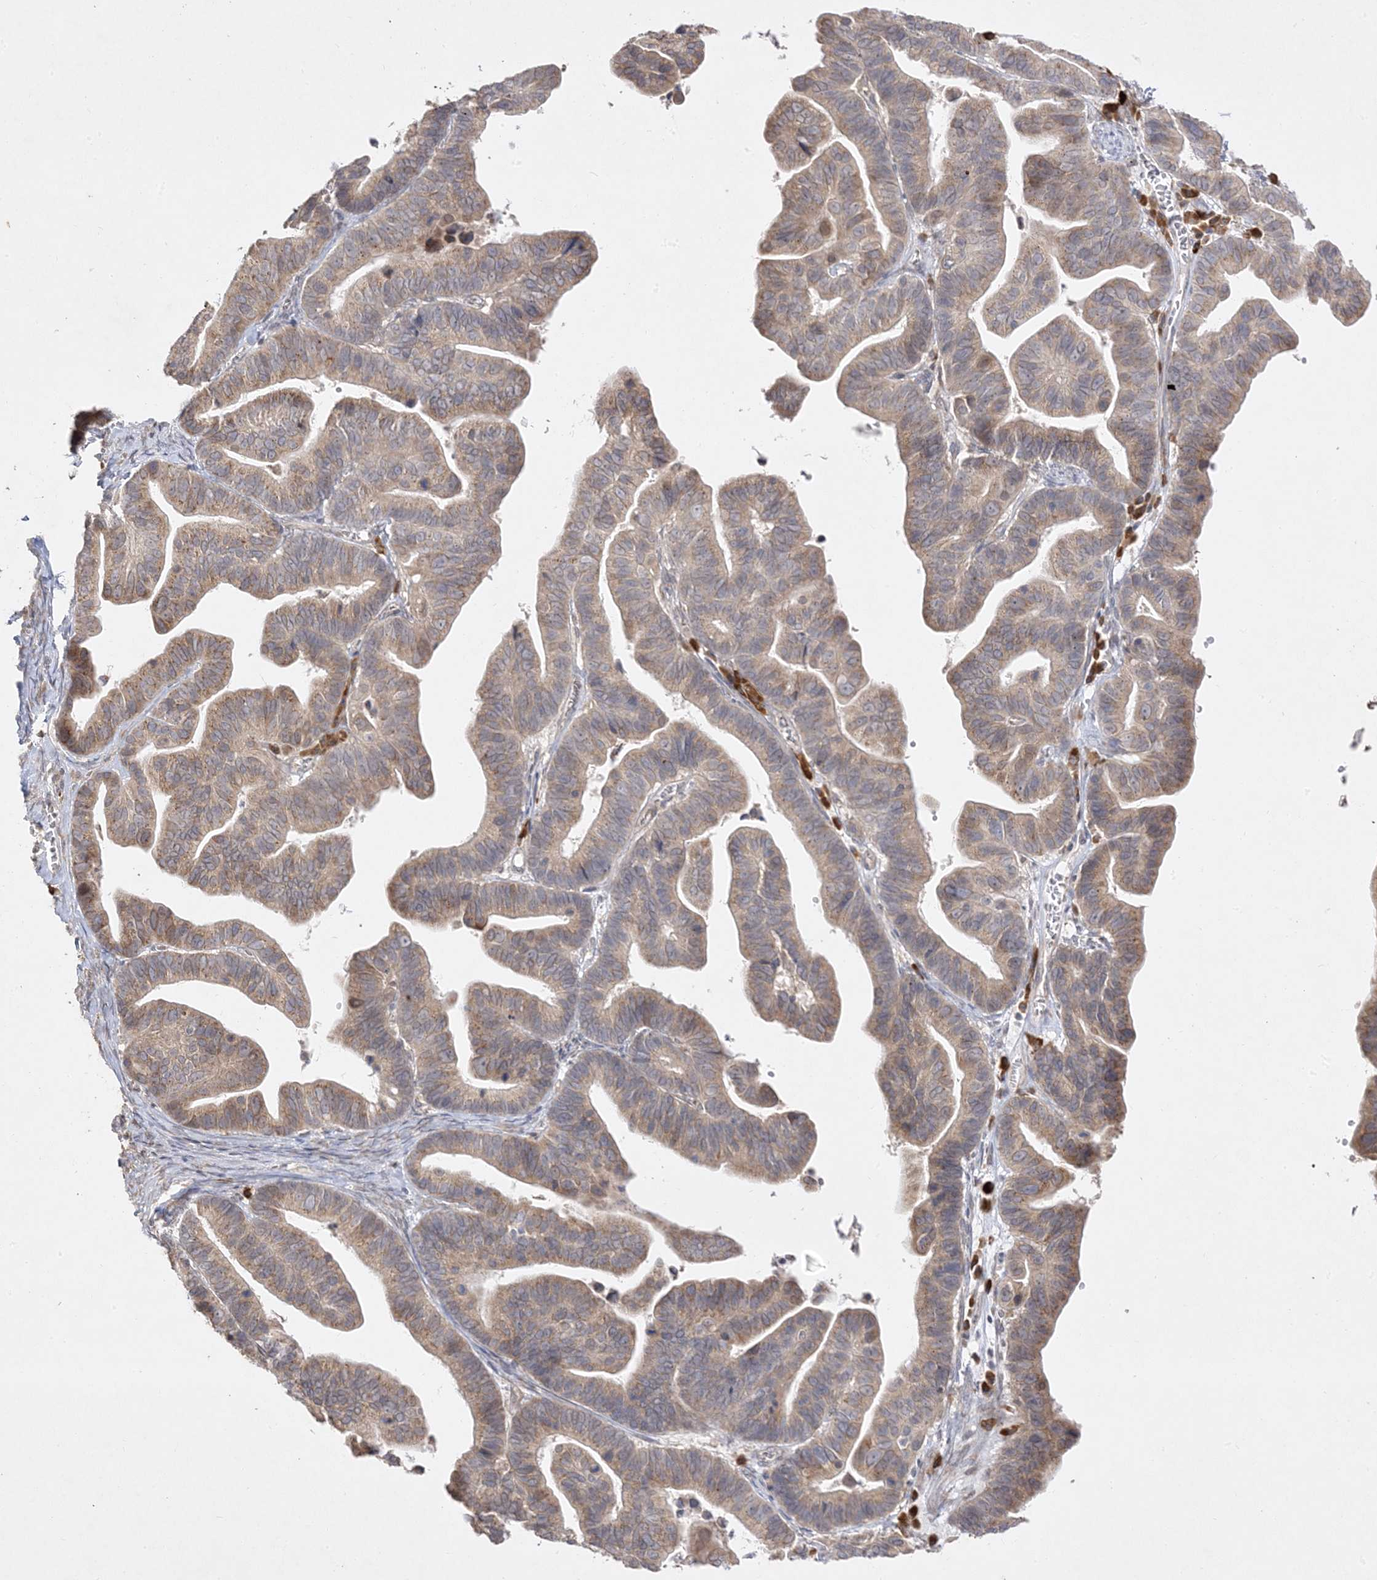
{"staining": {"intensity": "weak", "quantity": ">75%", "location": "cytoplasmic/membranous"}, "tissue": "ovarian cancer", "cell_type": "Tumor cells", "image_type": "cancer", "snomed": [{"axis": "morphology", "description": "Cystadenocarcinoma, serous, NOS"}, {"axis": "topography", "description": "Ovary"}], "caption": "This histopathology image displays ovarian cancer (serous cystadenocarcinoma) stained with IHC to label a protein in brown. The cytoplasmic/membranous of tumor cells show weak positivity for the protein. Nuclei are counter-stained blue.", "gene": "C2CD2", "patient": {"sex": "female", "age": 56}}